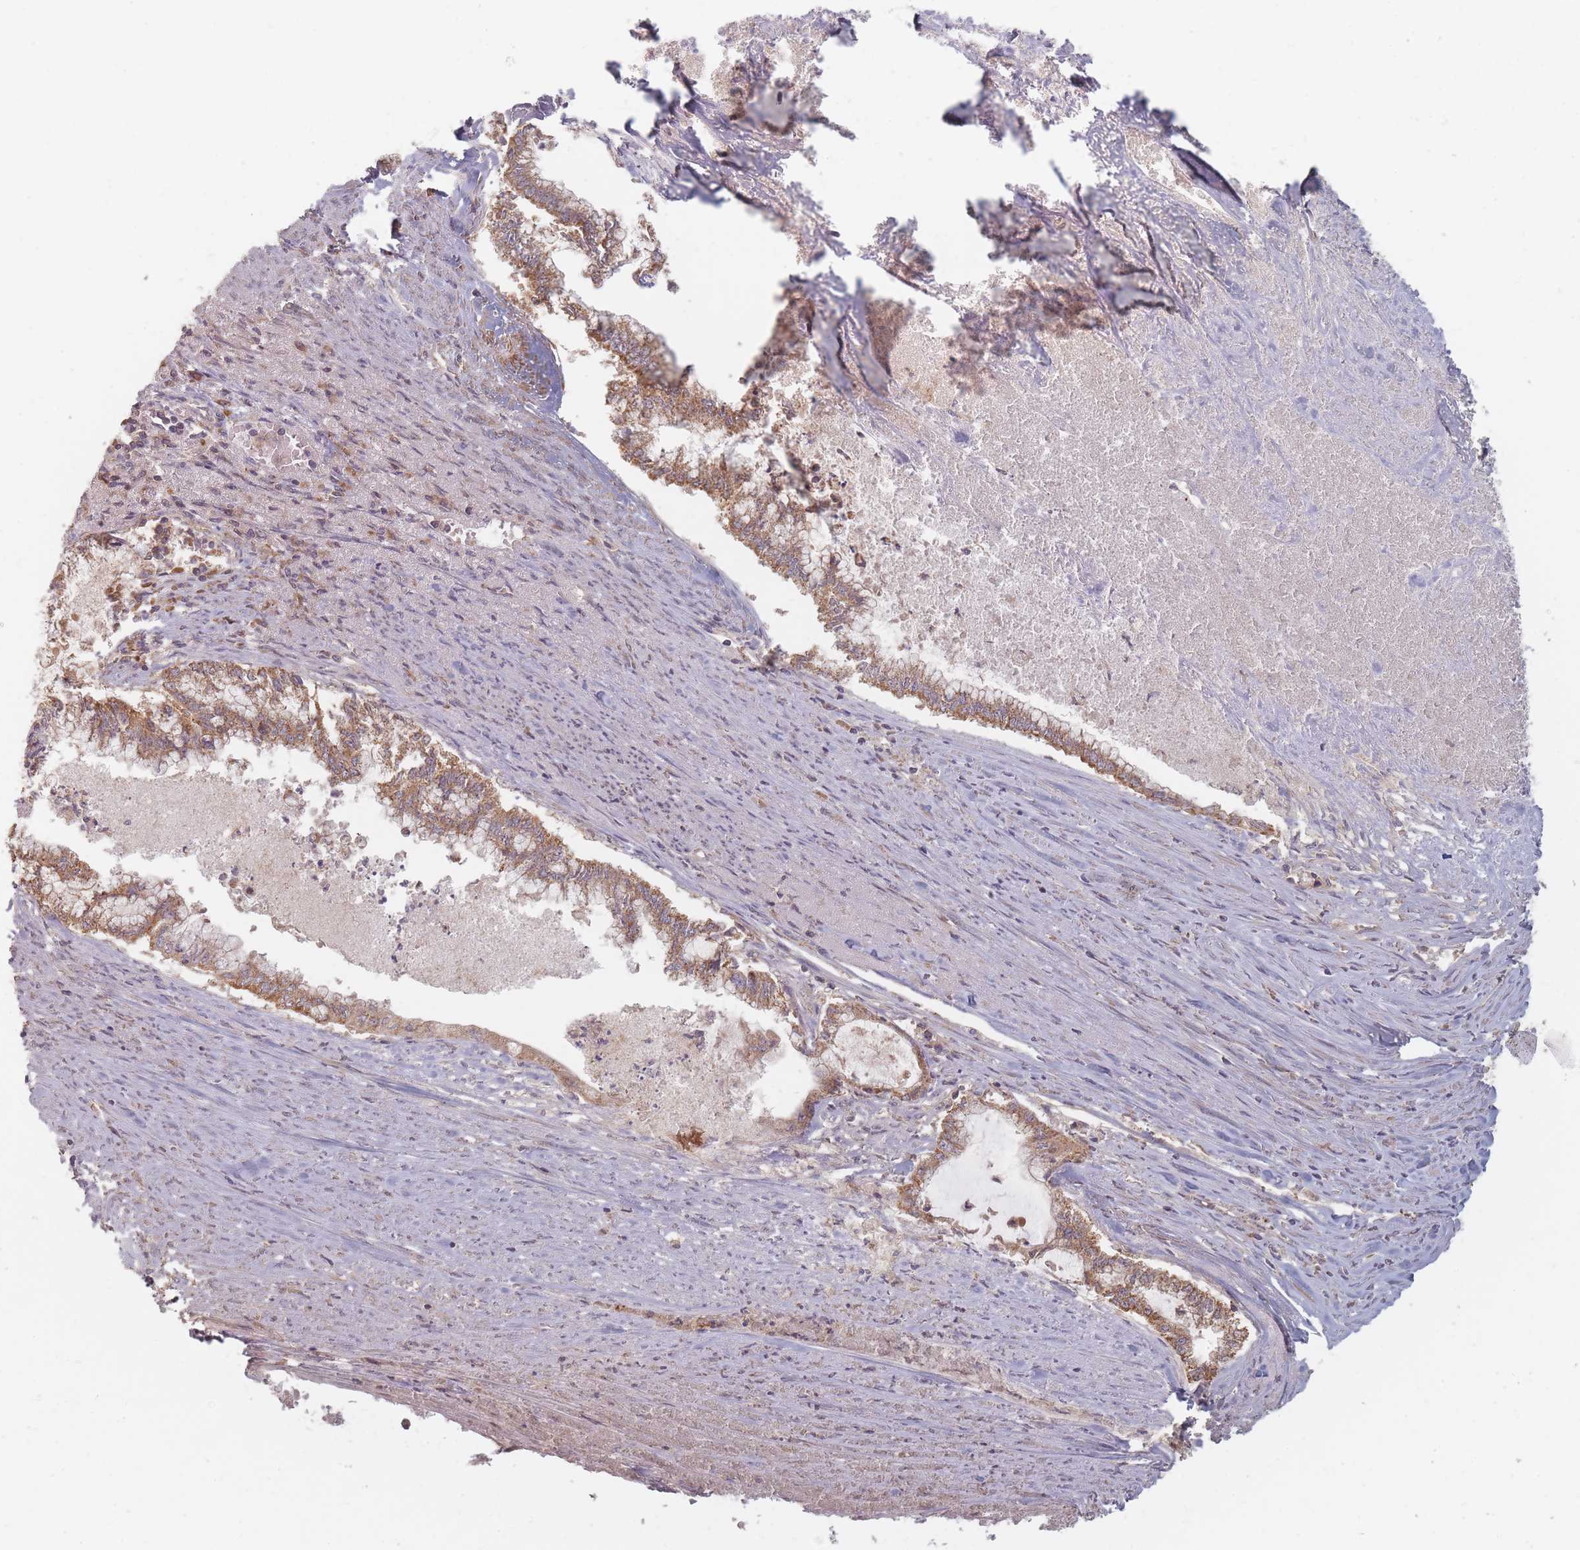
{"staining": {"intensity": "moderate", "quantity": ">75%", "location": "cytoplasmic/membranous"}, "tissue": "endometrial cancer", "cell_type": "Tumor cells", "image_type": "cancer", "snomed": [{"axis": "morphology", "description": "Adenocarcinoma, NOS"}, {"axis": "topography", "description": "Endometrium"}], "caption": "This micrograph demonstrates immunohistochemistry staining of human endometrial cancer, with medium moderate cytoplasmic/membranous expression in approximately >75% of tumor cells.", "gene": "SLC35F3", "patient": {"sex": "female", "age": 79}}